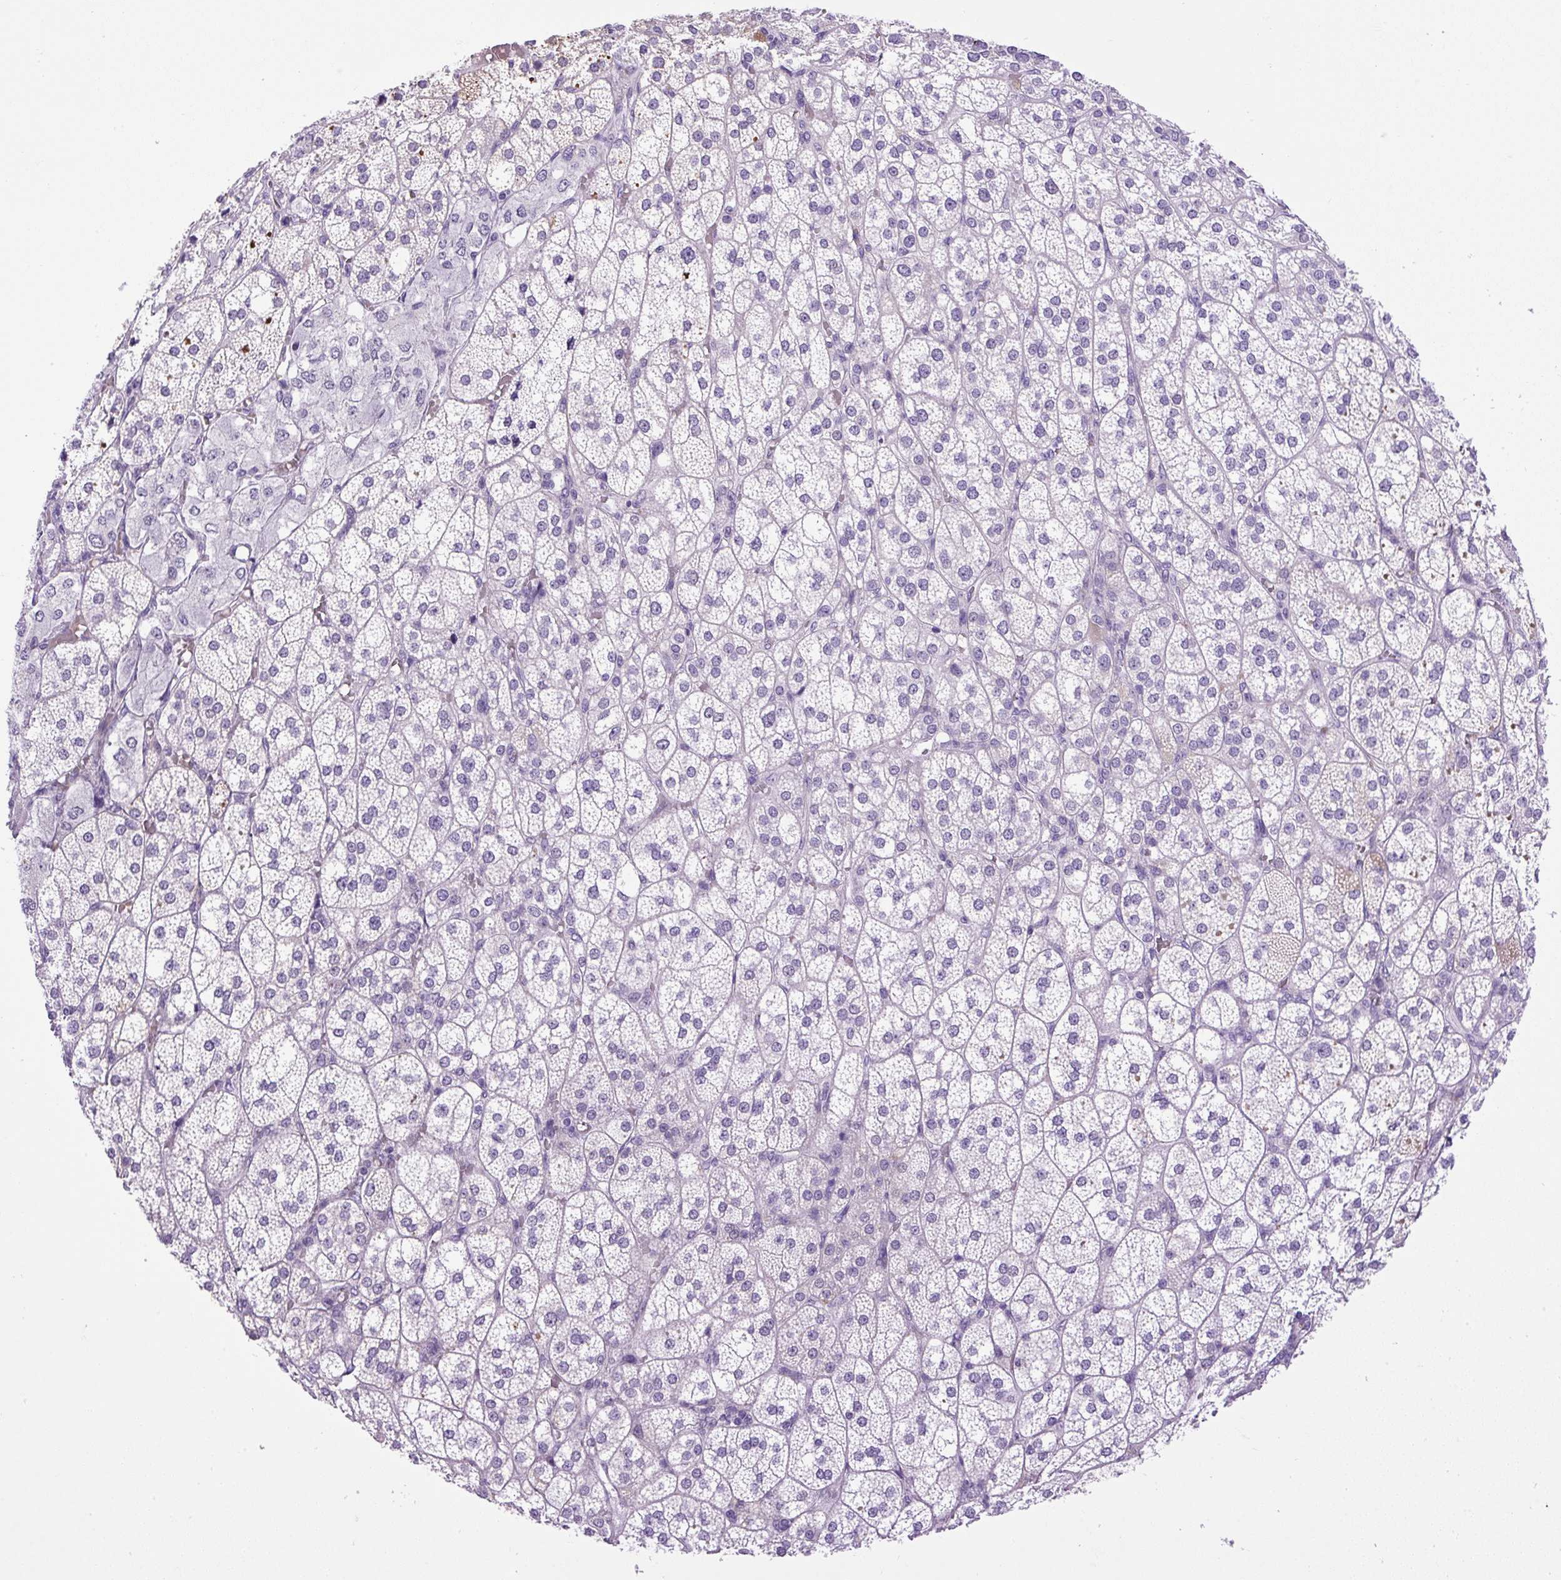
{"staining": {"intensity": "moderate", "quantity": "25%-75%", "location": "cytoplasmic/membranous"}, "tissue": "adrenal gland", "cell_type": "Glandular cells", "image_type": "normal", "snomed": [{"axis": "morphology", "description": "Normal tissue, NOS"}, {"axis": "topography", "description": "Adrenal gland"}], "caption": "The histopathology image exhibits staining of normal adrenal gland, revealing moderate cytoplasmic/membranous protein expression (brown color) within glandular cells. (brown staining indicates protein expression, while blue staining denotes nuclei).", "gene": "VWA7", "patient": {"sex": "female", "age": 60}}